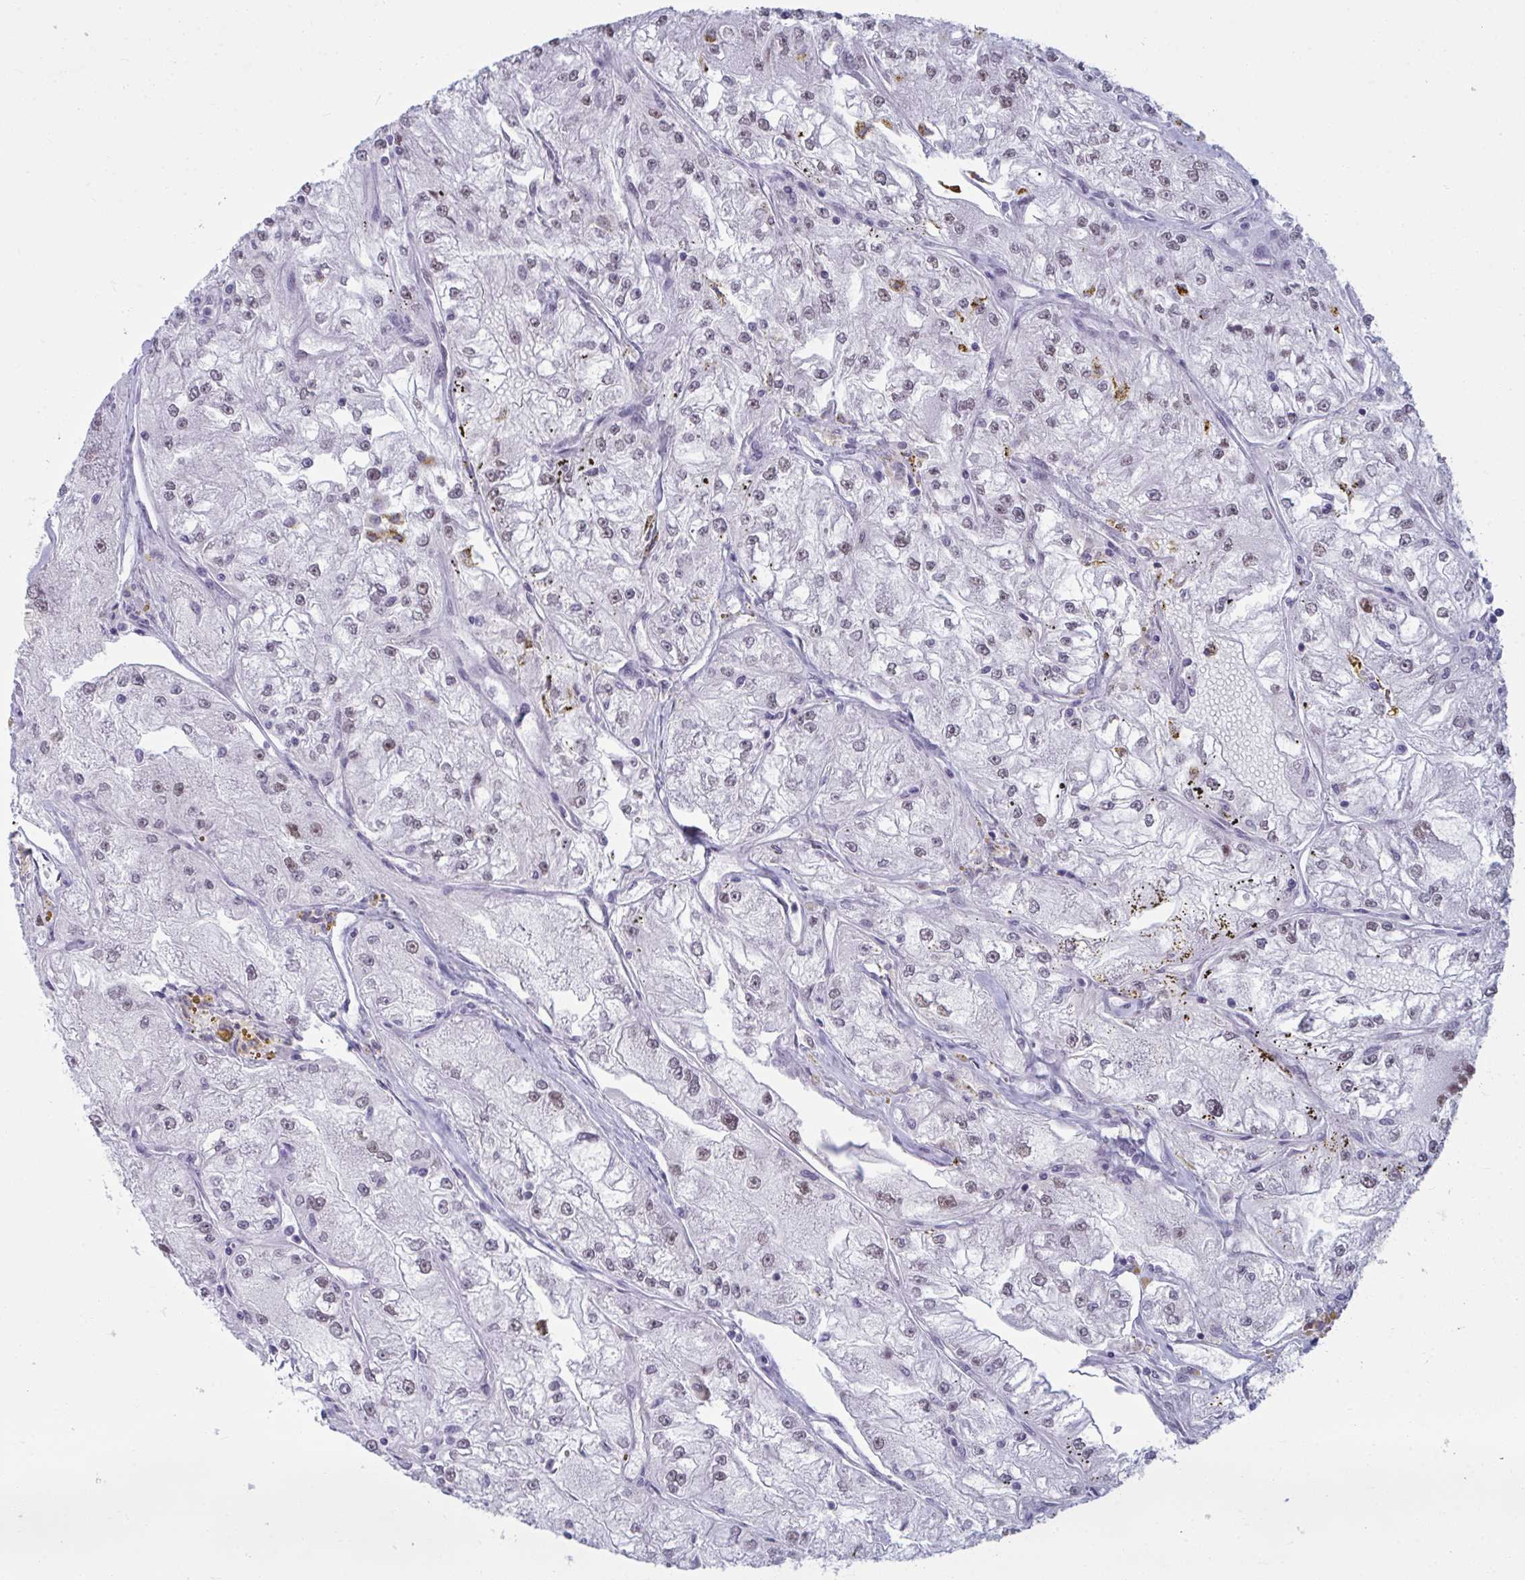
{"staining": {"intensity": "weak", "quantity": "<25%", "location": "nuclear"}, "tissue": "renal cancer", "cell_type": "Tumor cells", "image_type": "cancer", "snomed": [{"axis": "morphology", "description": "Adenocarcinoma, NOS"}, {"axis": "topography", "description": "Kidney"}], "caption": "The image displays no staining of tumor cells in renal adenocarcinoma.", "gene": "RNASEH1", "patient": {"sex": "female", "age": 72}}